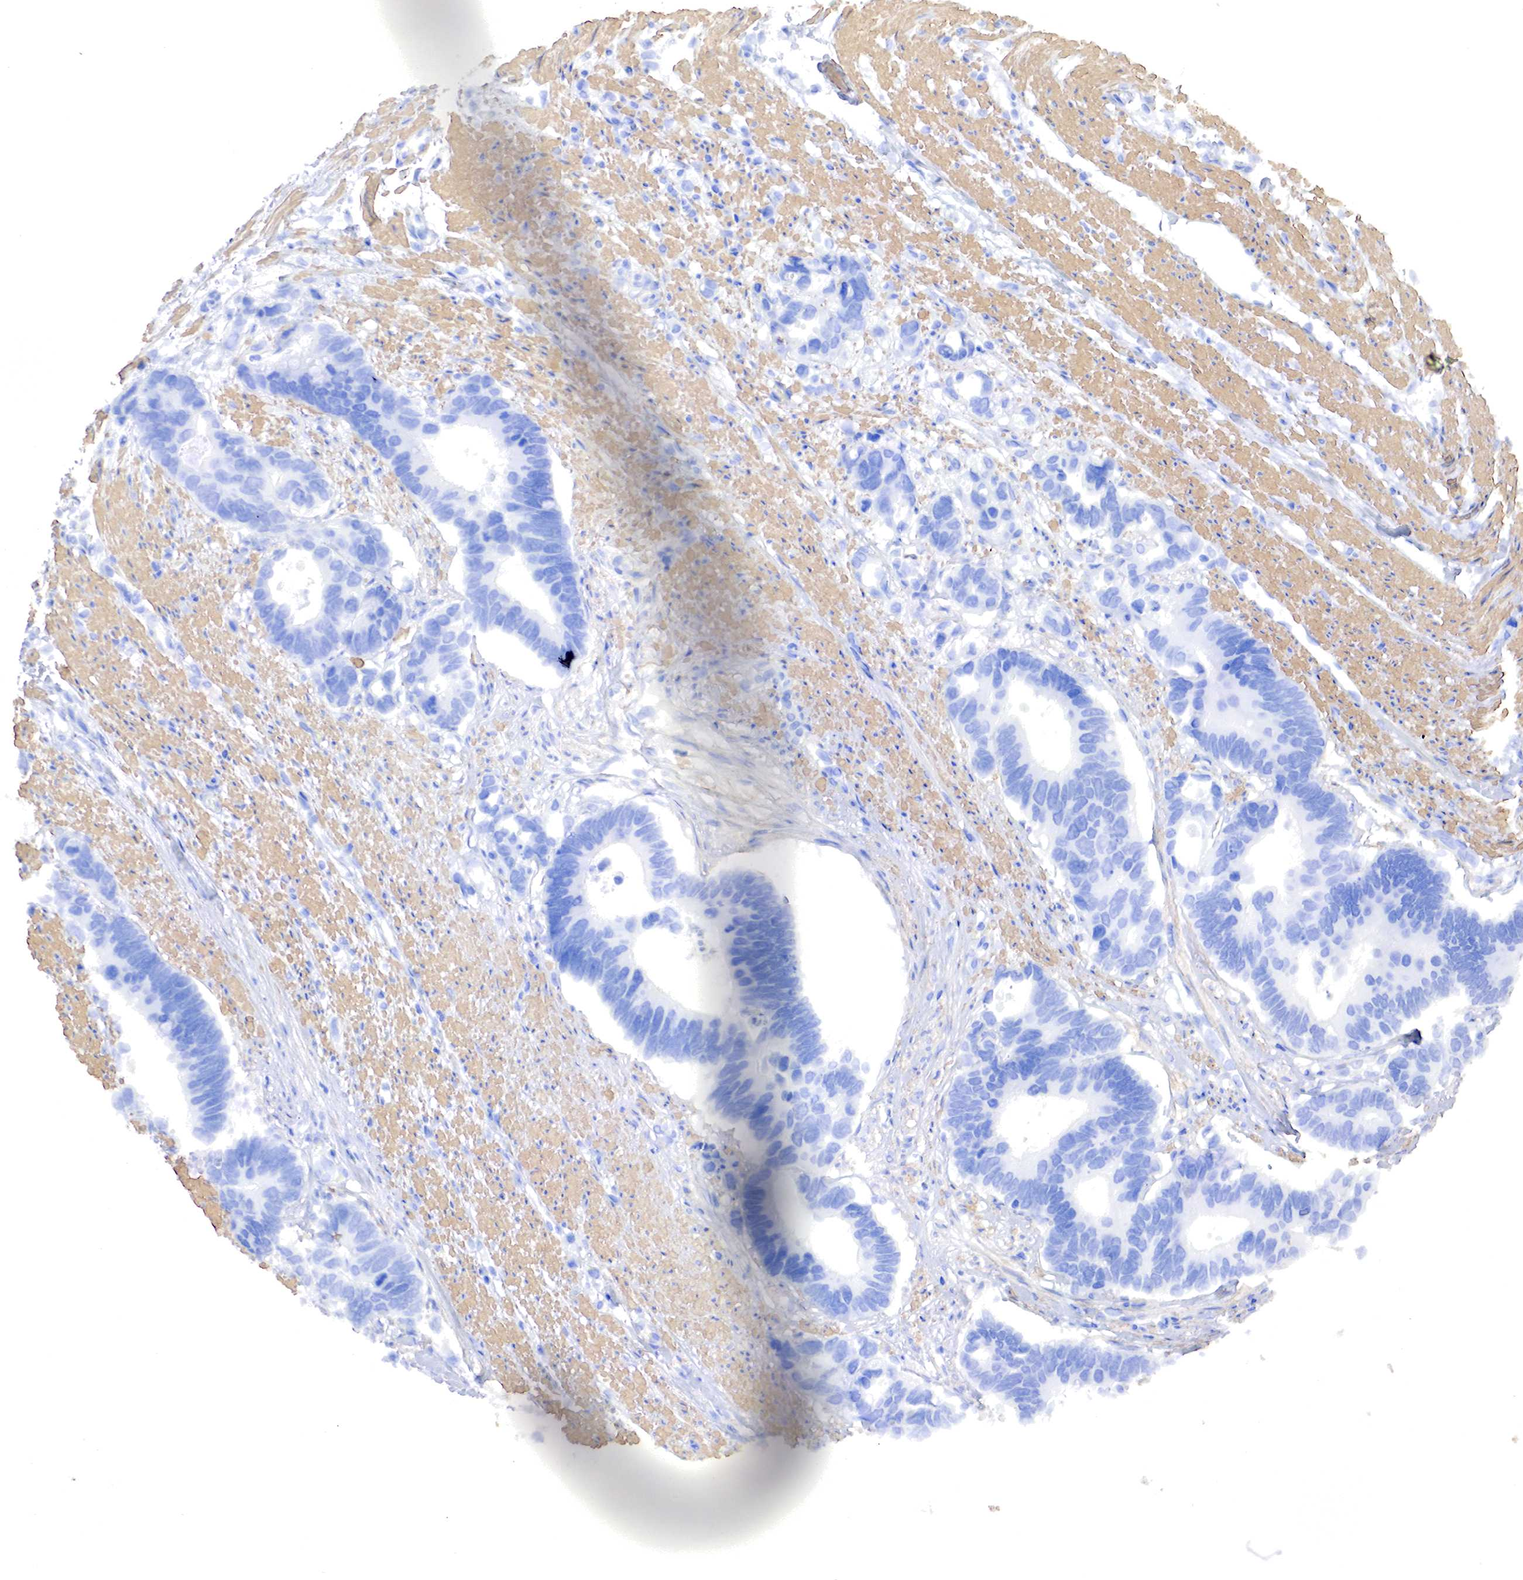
{"staining": {"intensity": "negative", "quantity": "none", "location": "none"}, "tissue": "colorectal cancer", "cell_type": "Tumor cells", "image_type": "cancer", "snomed": [{"axis": "morphology", "description": "Adenocarcinoma, NOS"}, {"axis": "topography", "description": "Colon"}], "caption": "Tumor cells are negative for brown protein staining in colorectal cancer.", "gene": "TPM1", "patient": {"sex": "male", "age": 49}}